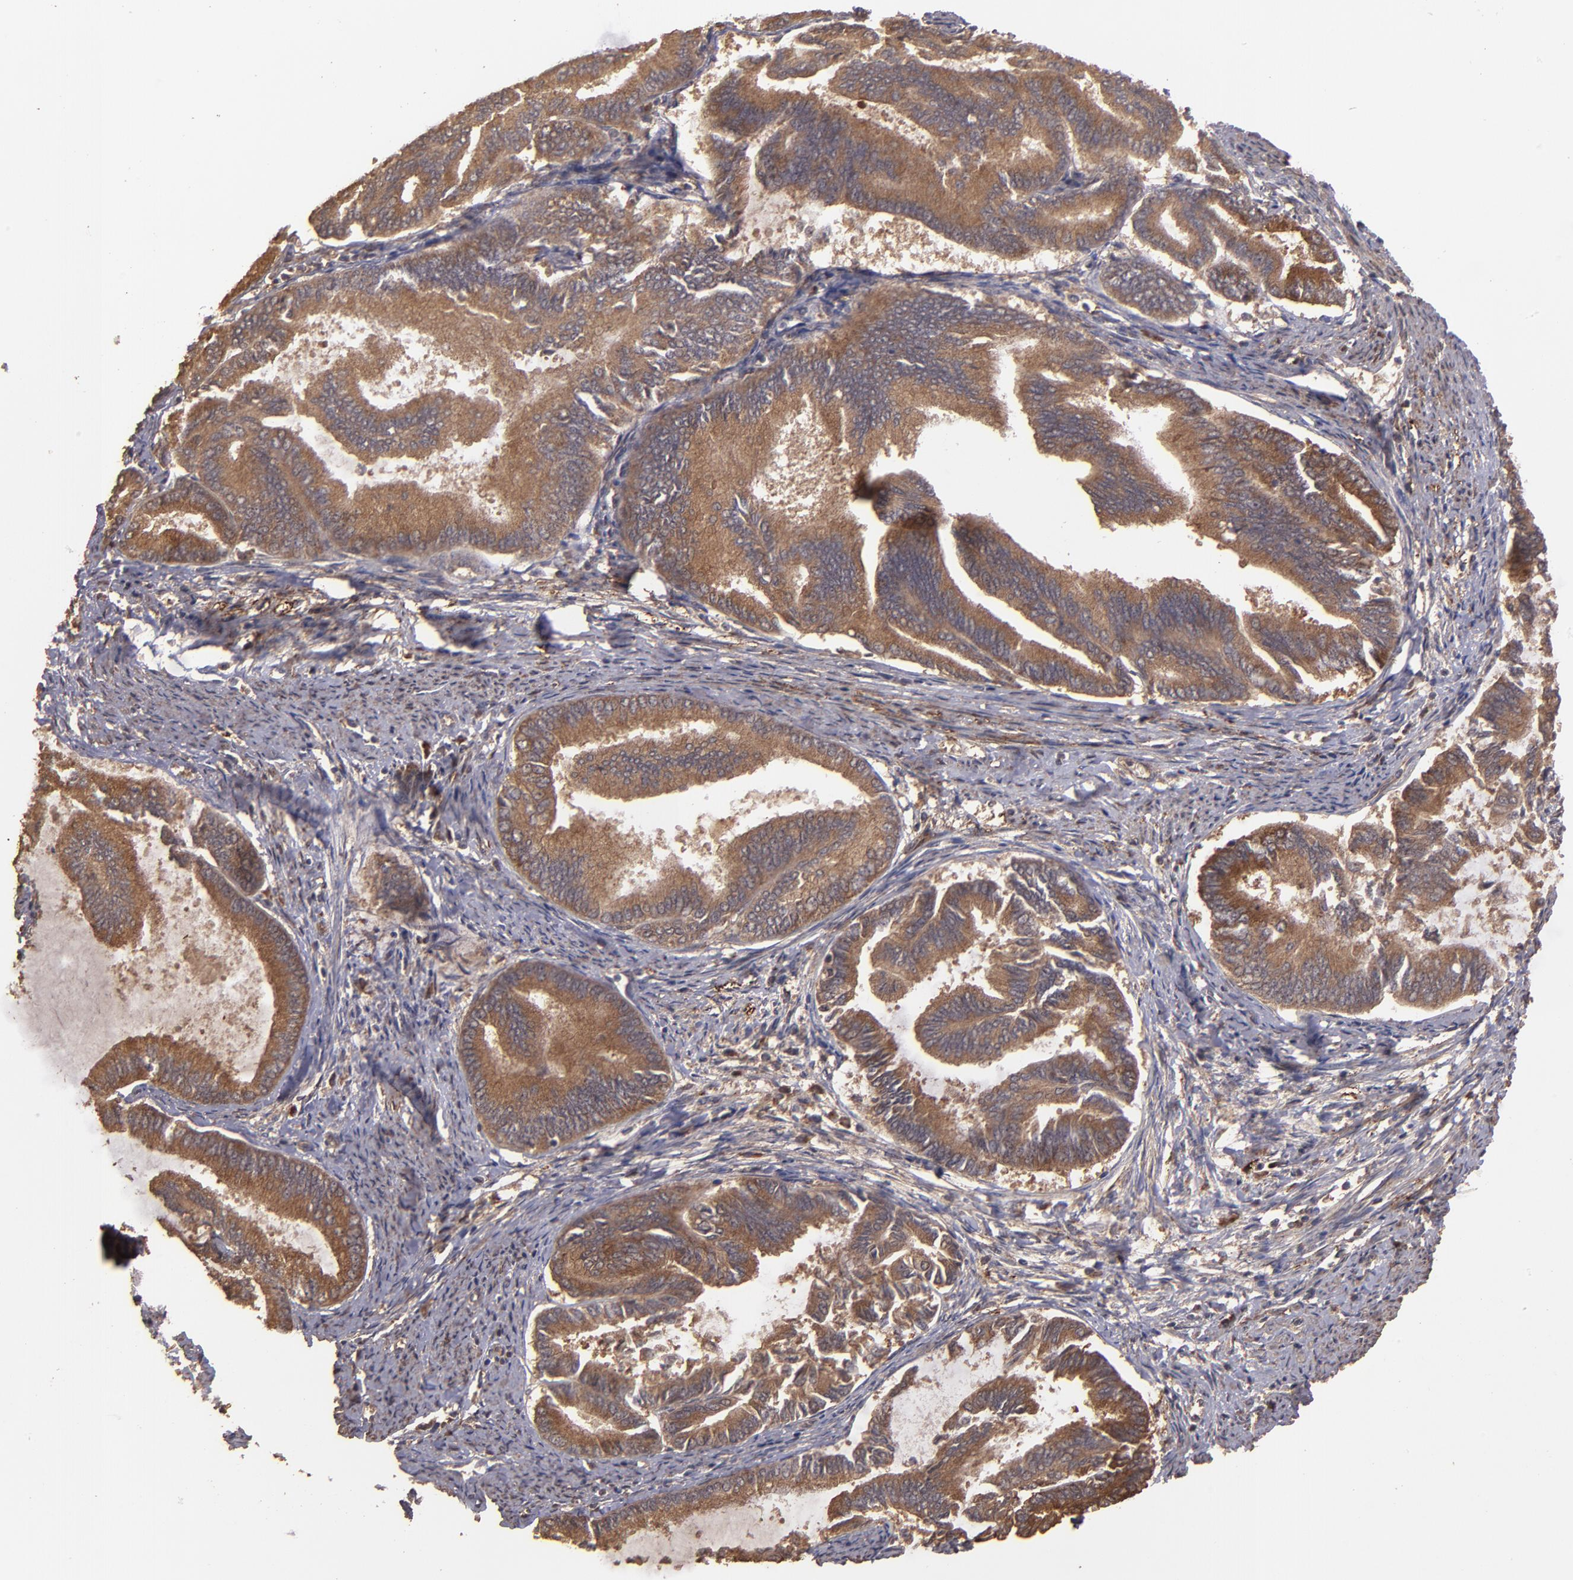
{"staining": {"intensity": "strong", "quantity": ">75%", "location": "cytoplasmic/membranous"}, "tissue": "endometrial cancer", "cell_type": "Tumor cells", "image_type": "cancer", "snomed": [{"axis": "morphology", "description": "Adenocarcinoma, NOS"}, {"axis": "topography", "description": "Endometrium"}], "caption": "Immunohistochemical staining of human endometrial adenocarcinoma shows high levels of strong cytoplasmic/membranous protein staining in about >75% of tumor cells. The staining was performed using DAB (3,3'-diaminobenzidine), with brown indicating positive protein expression. Nuclei are stained blue with hematoxylin.", "gene": "TXNDC16", "patient": {"sex": "female", "age": 86}}